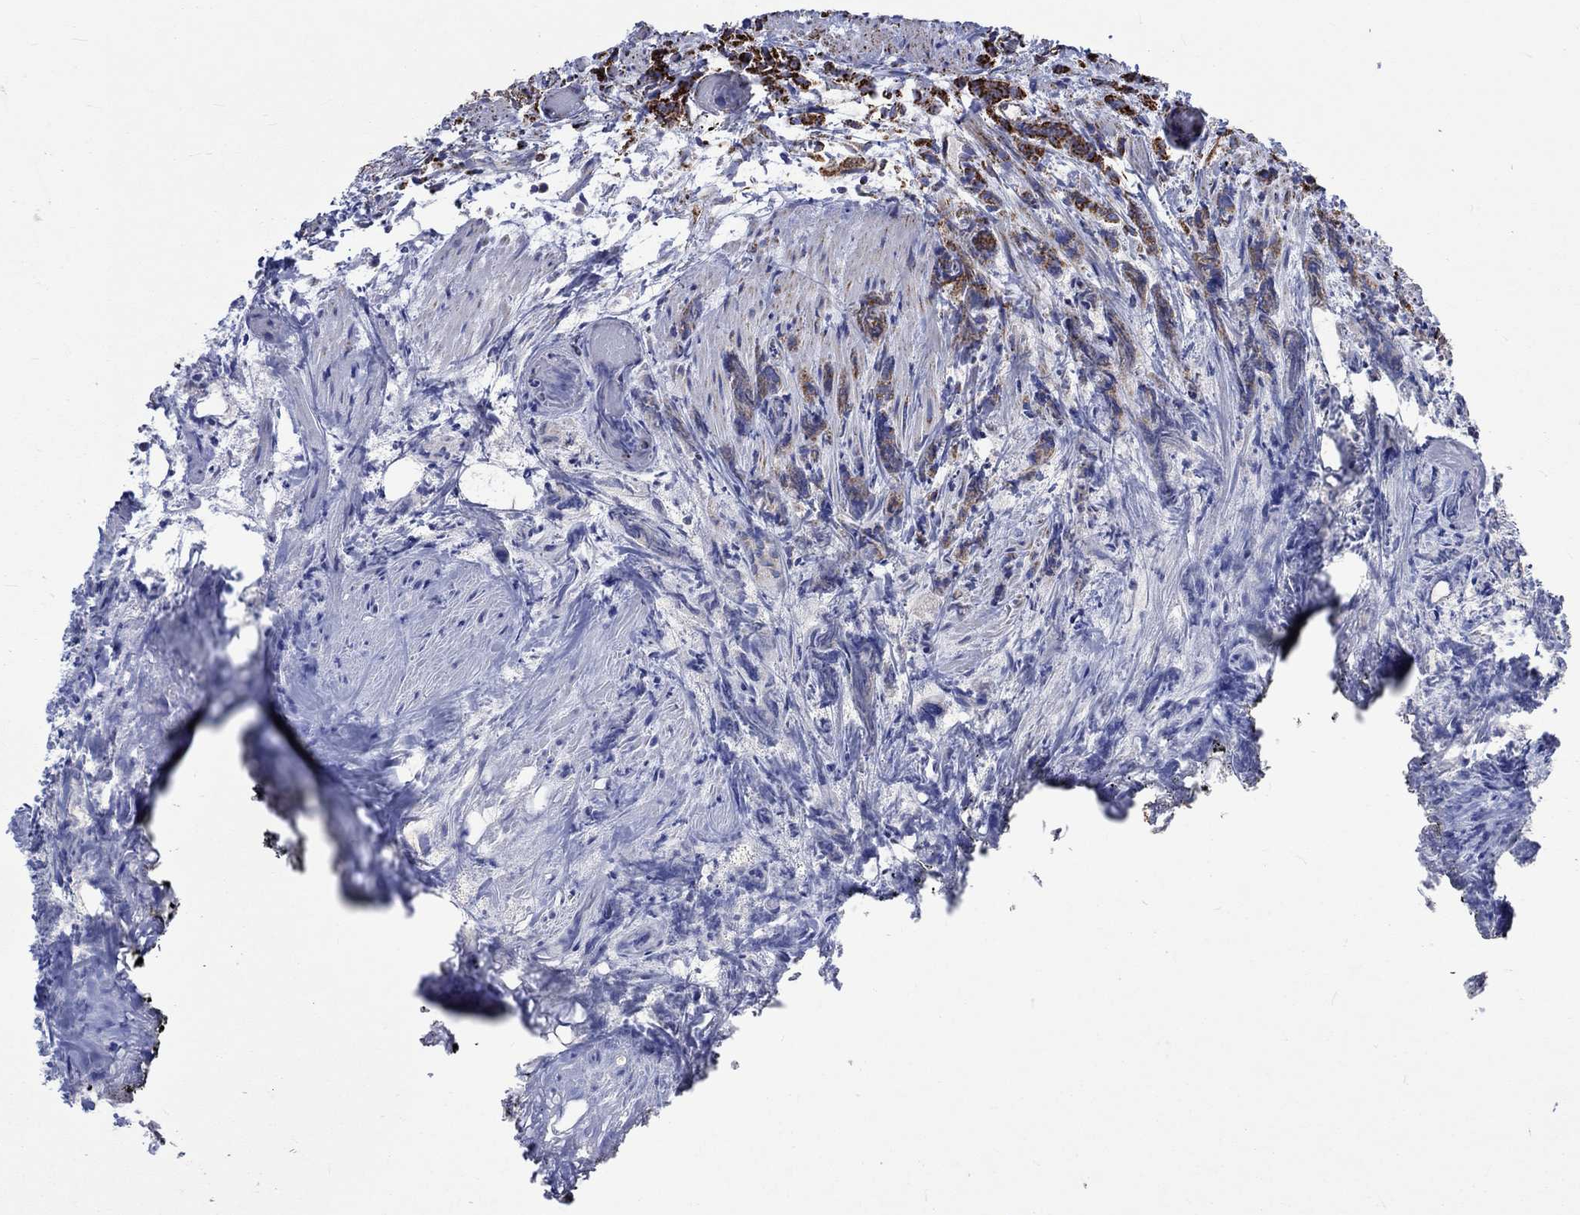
{"staining": {"intensity": "strong", "quantity": ">75%", "location": "cytoplasmic/membranous"}, "tissue": "prostate cancer", "cell_type": "Tumor cells", "image_type": "cancer", "snomed": [{"axis": "morphology", "description": "Adenocarcinoma, High grade"}, {"axis": "topography", "description": "Prostate"}], "caption": "Protein staining of prostate high-grade adenocarcinoma tissue displays strong cytoplasmic/membranous expression in about >75% of tumor cells. (DAB (3,3'-diaminobenzidine) IHC, brown staining for protein, blue staining for nuclei).", "gene": "RCE1", "patient": {"sex": "male", "age": 53}}